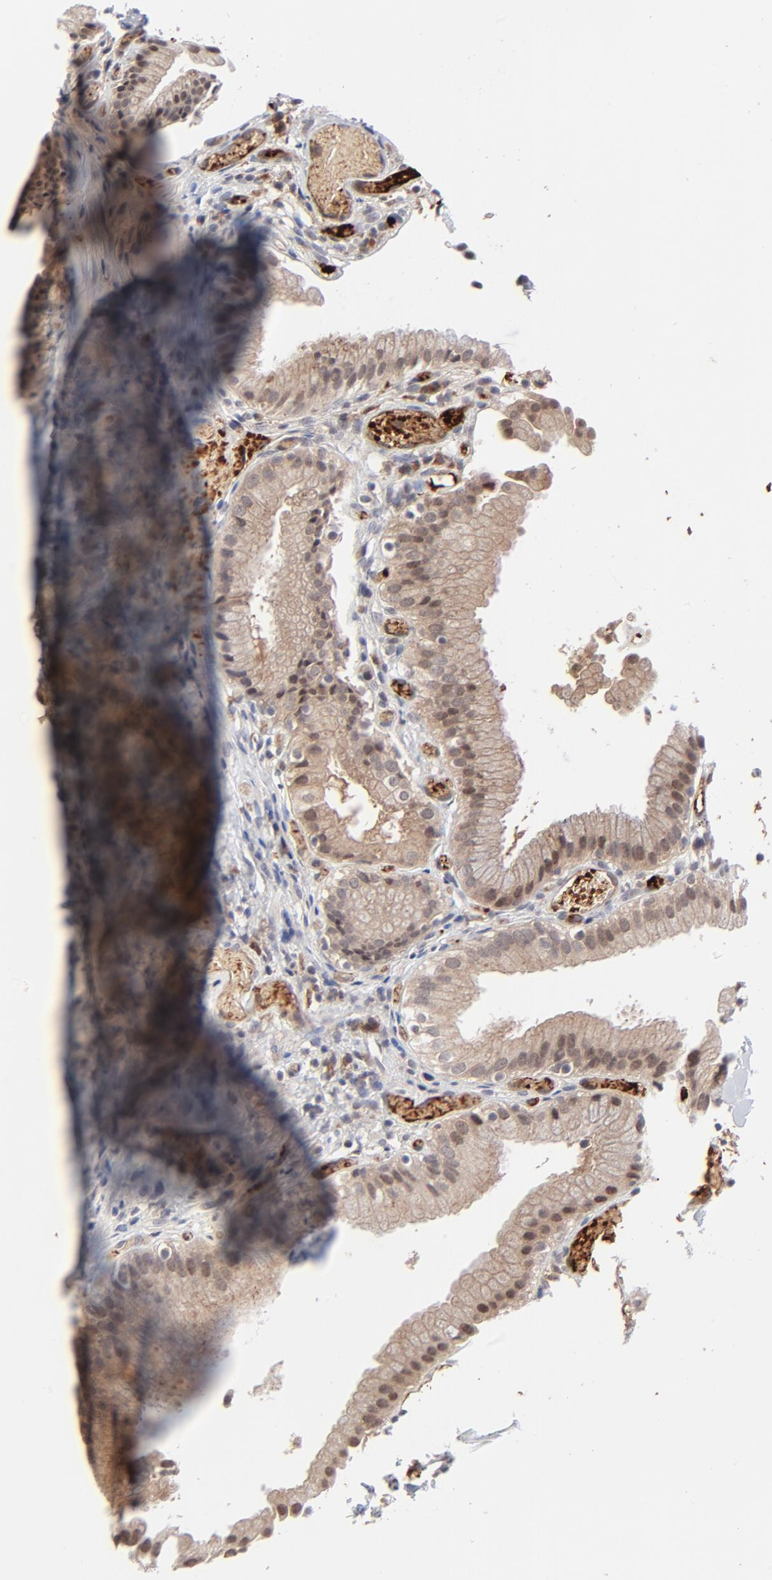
{"staining": {"intensity": "weak", "quantity": "25%-75%", "location": "cytoplasmic/membranous,nuclear"}, "tissue": "gallbladder", "cell_type": "Glandular cells", "image_type": "normal", "snomed": [{"axis": "morphology", "description": "Normal tissue, NOS"}, {"axis": "topography", "description": "Gallbladder"}], "caption": "Glandular cells demonstrate low levels of weak cytoplasmic/membranous,nuclear positivity in approximately 25%-75% of cells in normal human gallbladder.", "gene": "CASP10", "patient": {"sex": "male", "age": 65}}